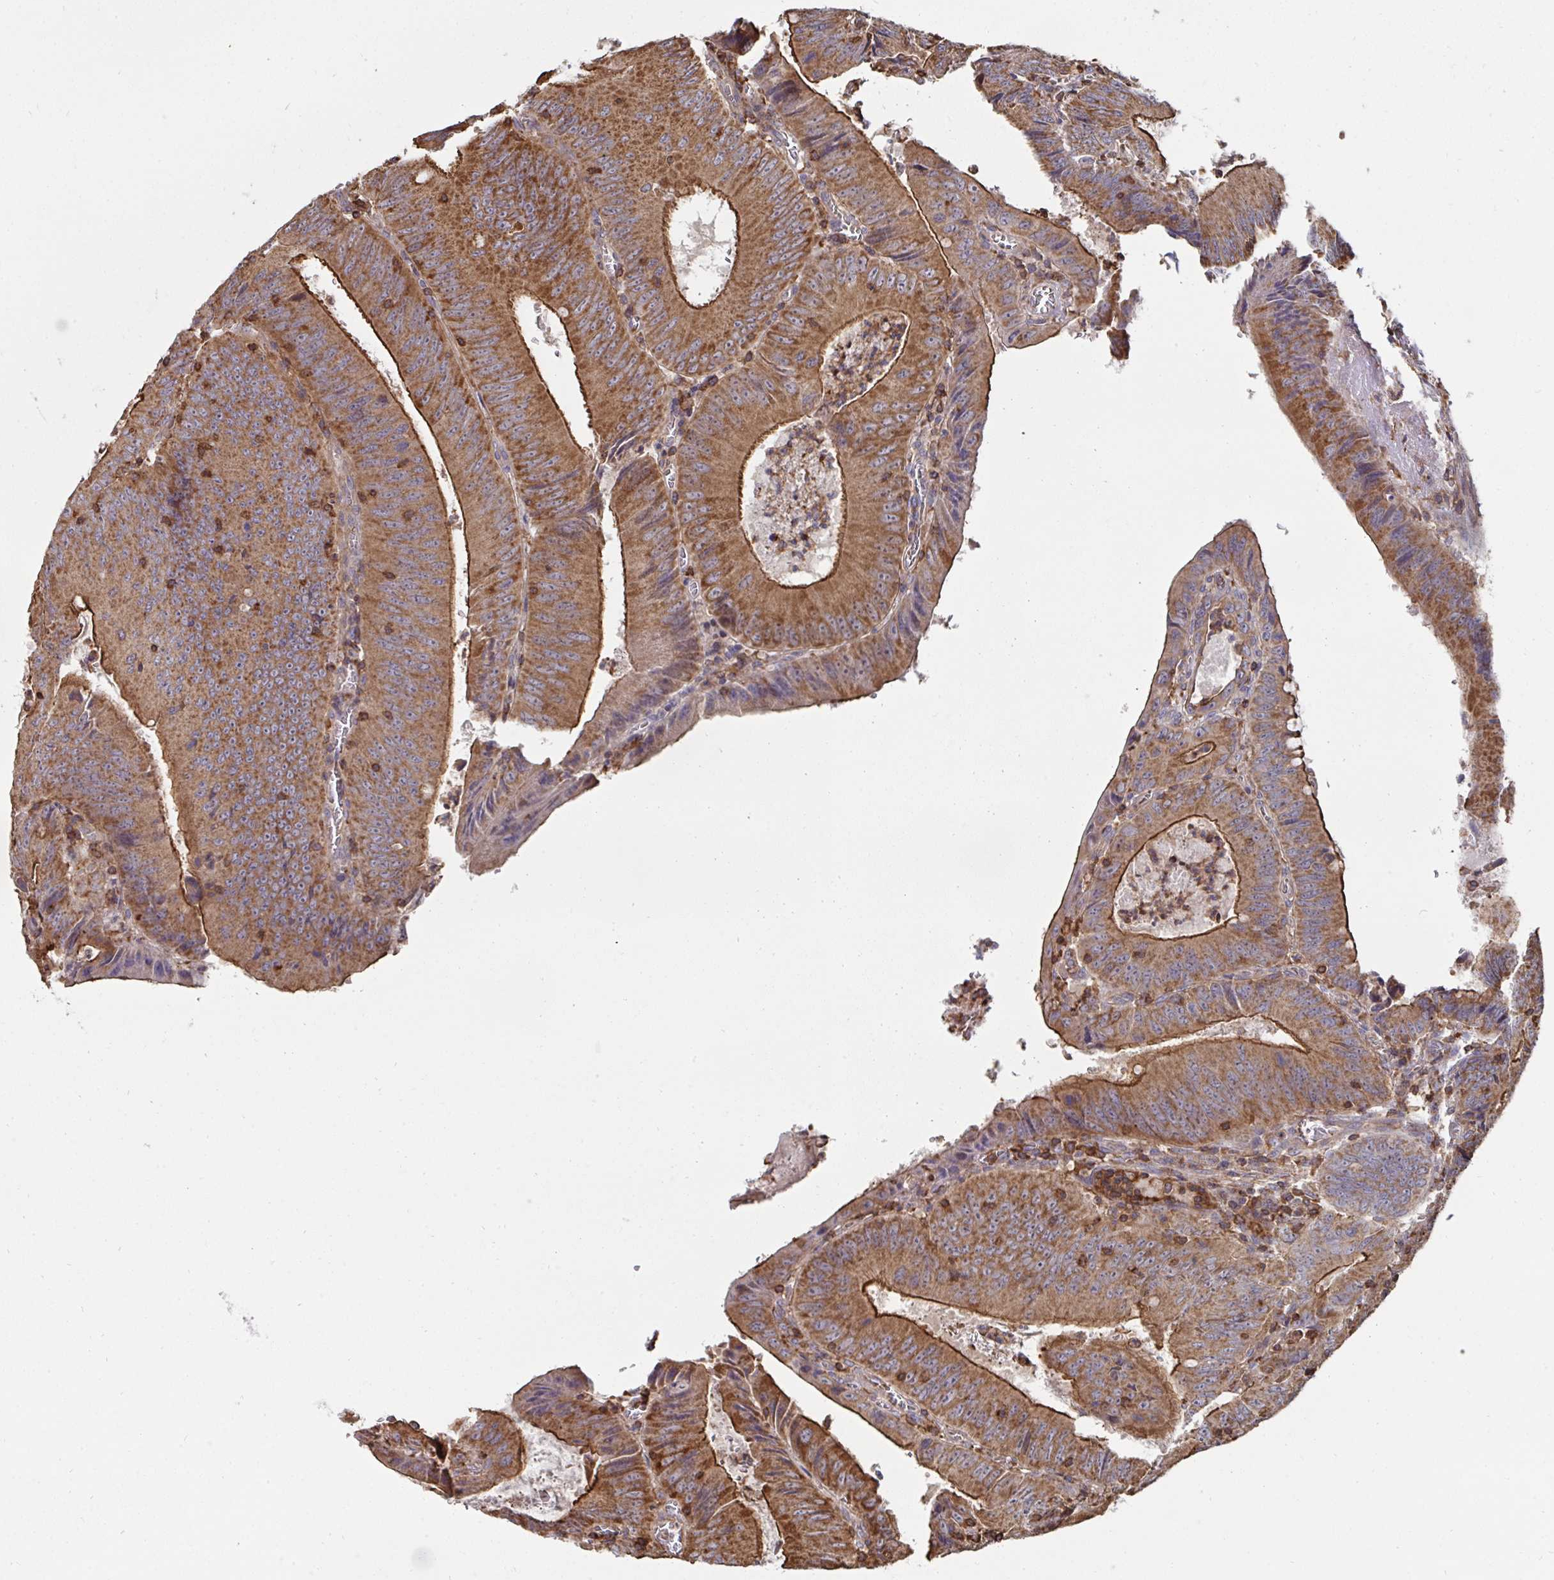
{"staining": {"intensity": "strong", "quantity": ">75%", "location": "cytoplasmic/membranous"}, "tissue": "colorectal cancer", "cell_type": "Tumor cells", "image_type": "cancer", "snomed": [{"axis": "morphology", "description": "Adenocarcinoma, NOS"}, {"axis": "topography", "description": "Rectum"}], "caption": "Human colorectal cancer stained with a brown dye demonstrates strong cytoplasmic/membranous positive staining in approximately >75% of tumor cells.", "gene": "DZANK1", "patient": {"sex": "female", "age": 72}}